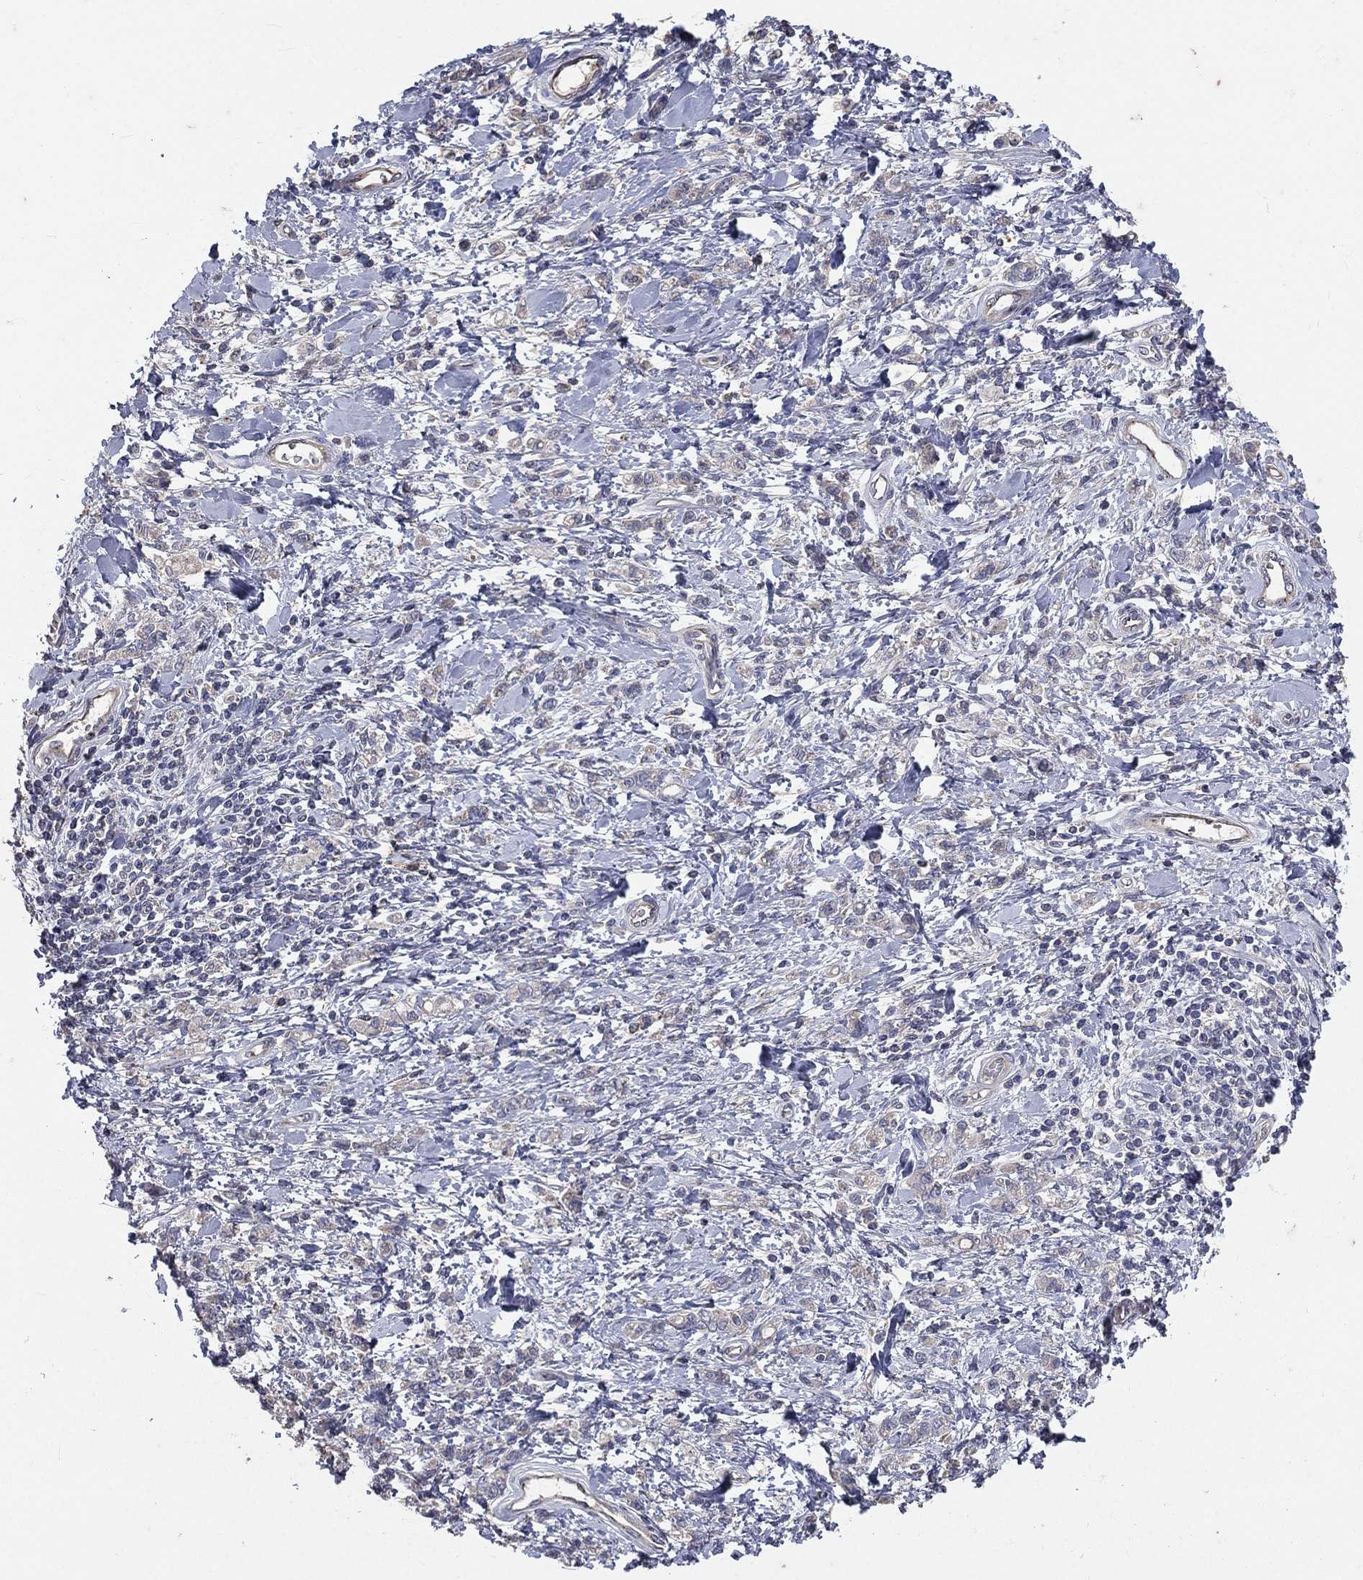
{"staining": {"intensity": "negative", "quantity": "none", "location": "none"}, "tissue": "stomach cancer", "cell_type": "Tumor cells", "image_type": "cancer", "snomed": [{"axis": "morphology", "description": "Adenocarcinoma, NOS"}, {"axis": "topography", "description": "Stomach"}], "caption": "The histopathology image shows no significant staining in tumor cells of stomach cancer (adenocarcinoma).", "gene": "CROCC", "patient": {"sex": "male", "age": 77}}